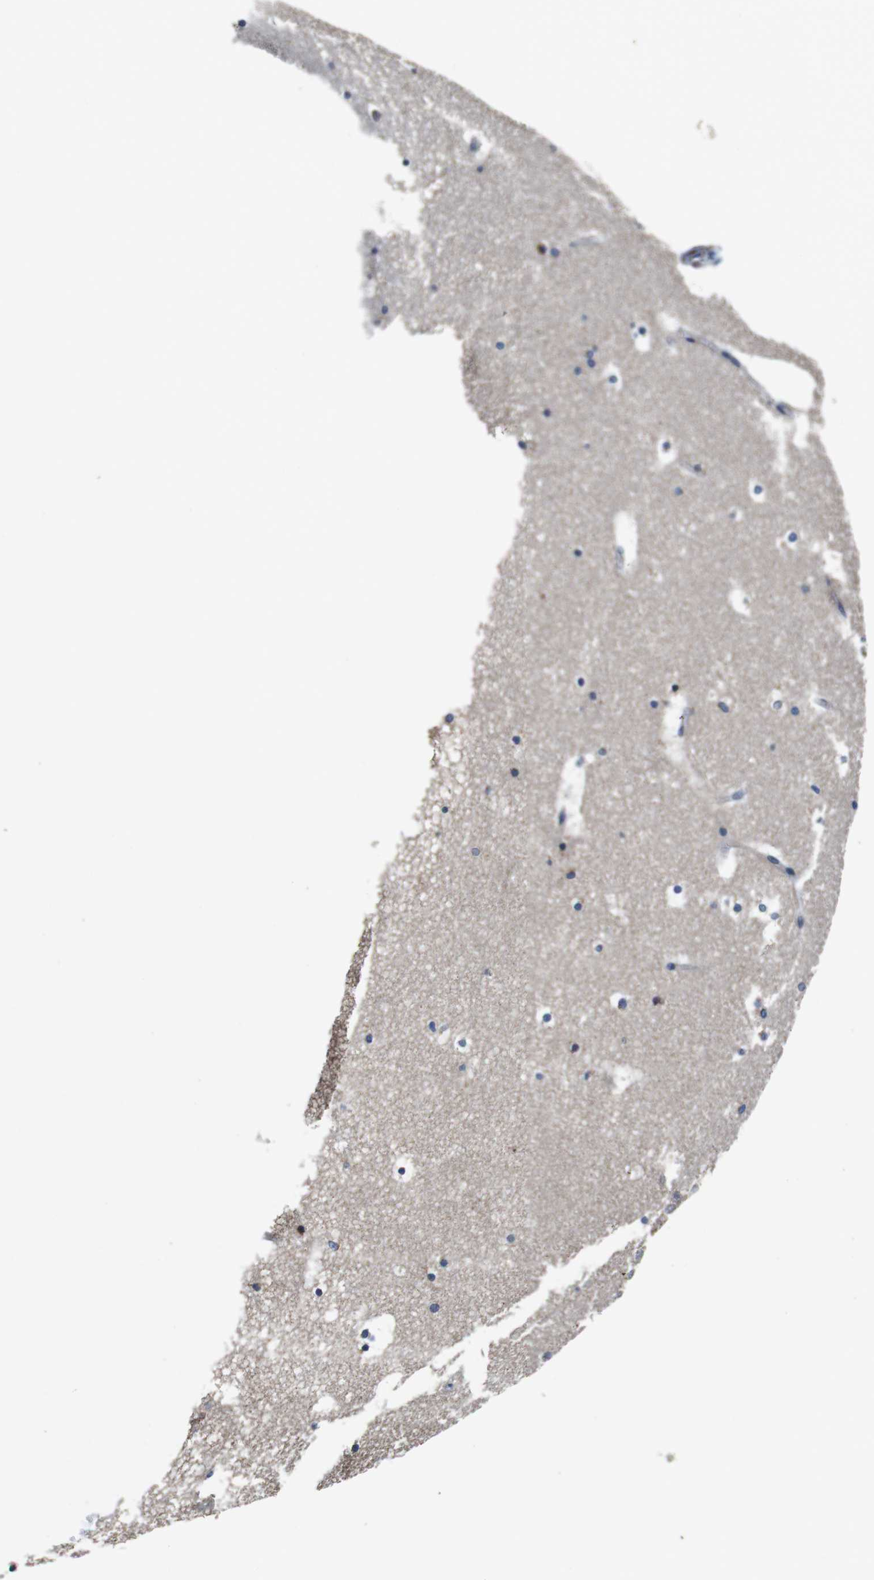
{"staining": {"intensity": "moderate", "quantity": "<25%", "location": "cytoplasmic/membranous"}, "tissue": "hippocampus", "cell_type": "Glial cells", "image_type": "normal", "snomed": [{"axis": "morphology", "description": "Normal tissue, NOS"}, {"axis": "topography", "description": "Hippocampus"}], "caption": "Protein positivity by IHC demonstrates moderate cytoplasmic/membranous staining in about <25% of glial cells in unremarkable hippocampus. (brown staining indicates protein expression, while blue staining denotes nuclei).", "gene": "LRP4", "patient": {"sex": "male", "age": 45}}